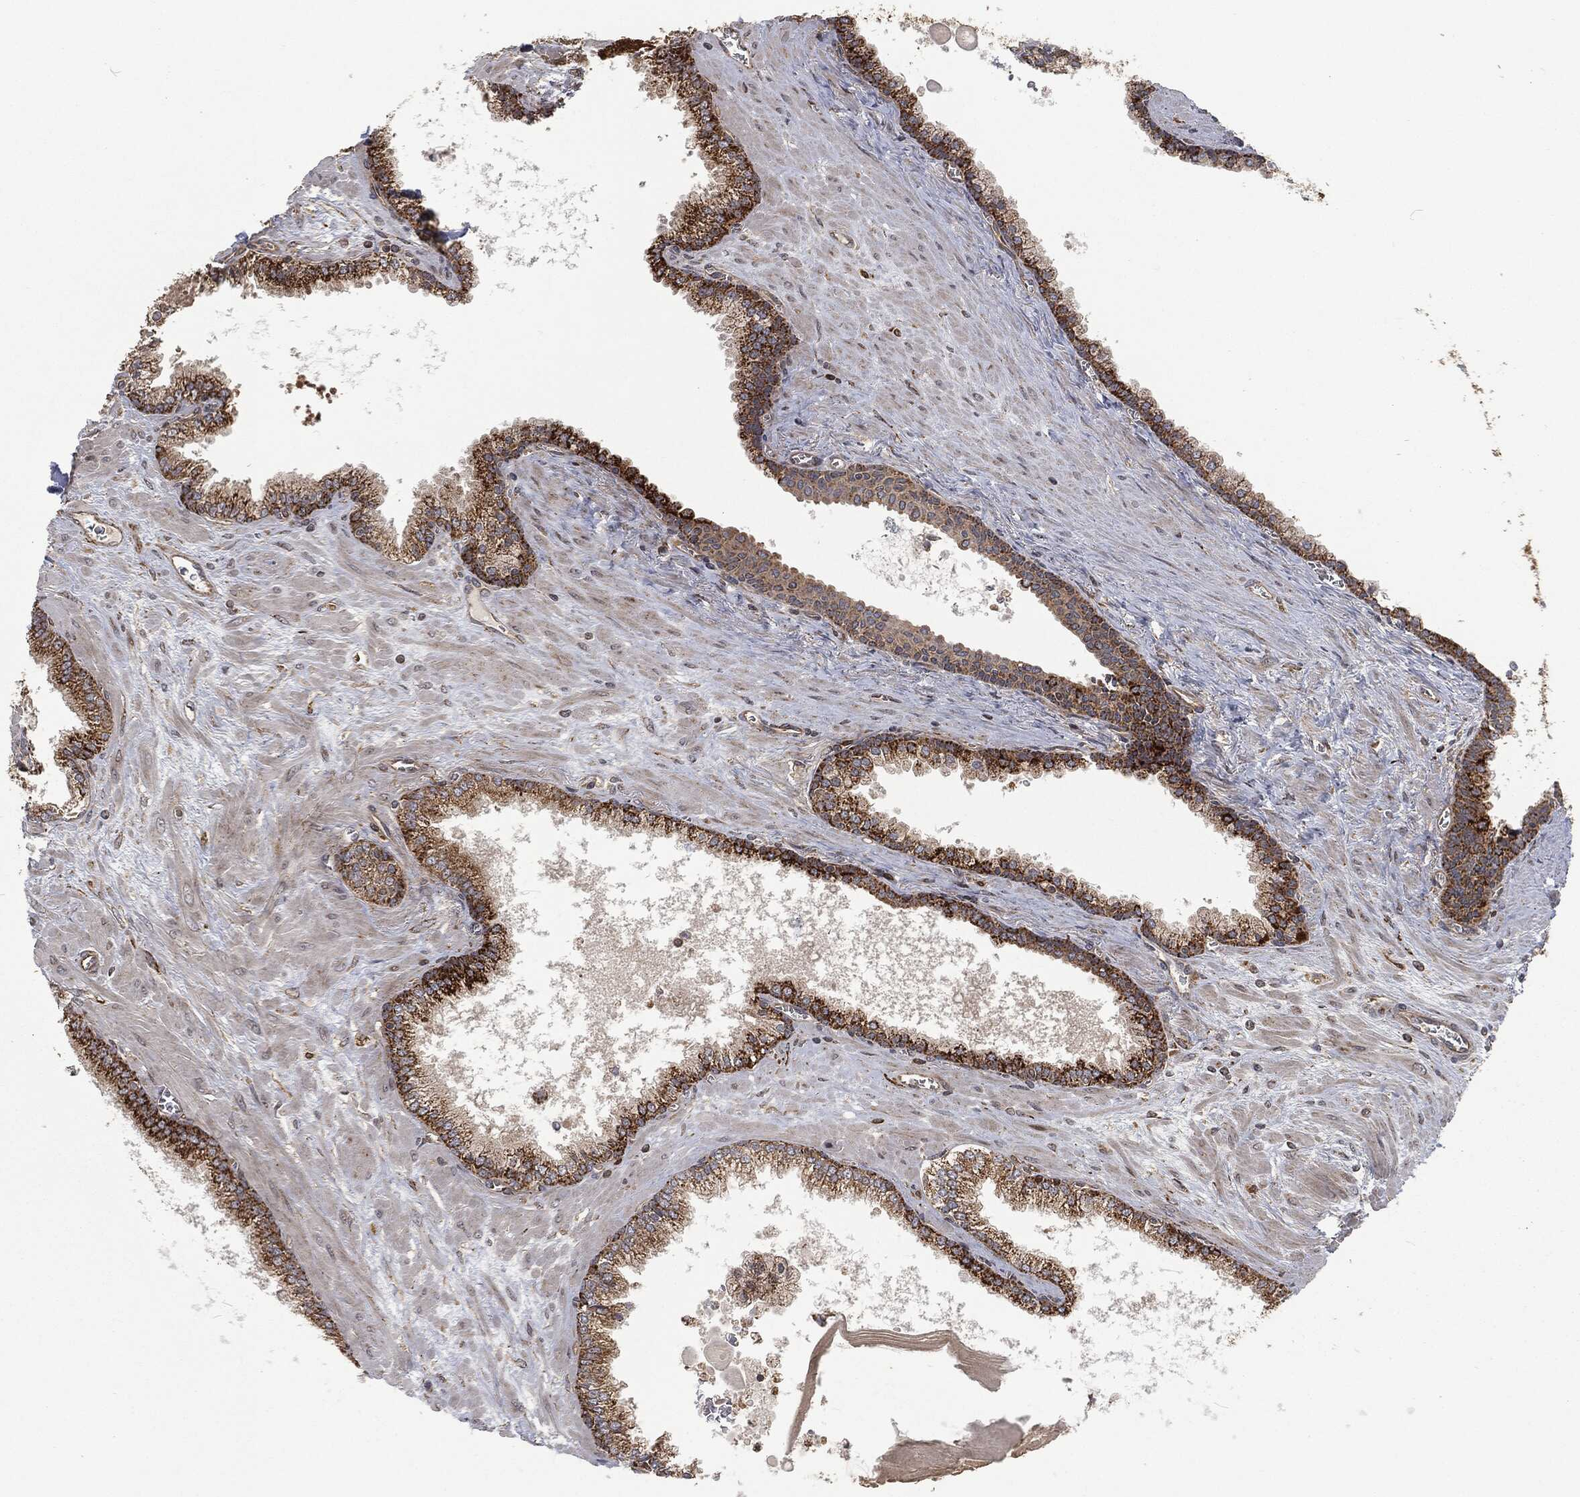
{"staining": {"intensity": "strong", "quantity": "25%-75%", "location": "cytoplasmic/membranous"}, "tissue": "prostate cancer", "cell_type": "Tumor cells", "image_type": "cancer", "snomed": [{"axis": "morphology", "description": "Adenocarcinoma, NOS"}, {"axis": "topography", "description": "Prostate"}], "caption": "The histopathology image shows staining of prostate cancer (adenocarcinoma), revealing strong cytoplasmic/membranous protein staining (brown color) within tumor cells. The staining was performed using DAB (3,3'-diaminobenzidine) to visualize the protein expression in brown, while the nuclei were stained in blue with hematoxylin (Magnification: 20x).", "gene": "RFTN1", "patient": {"sex": "male", "age": 56}}